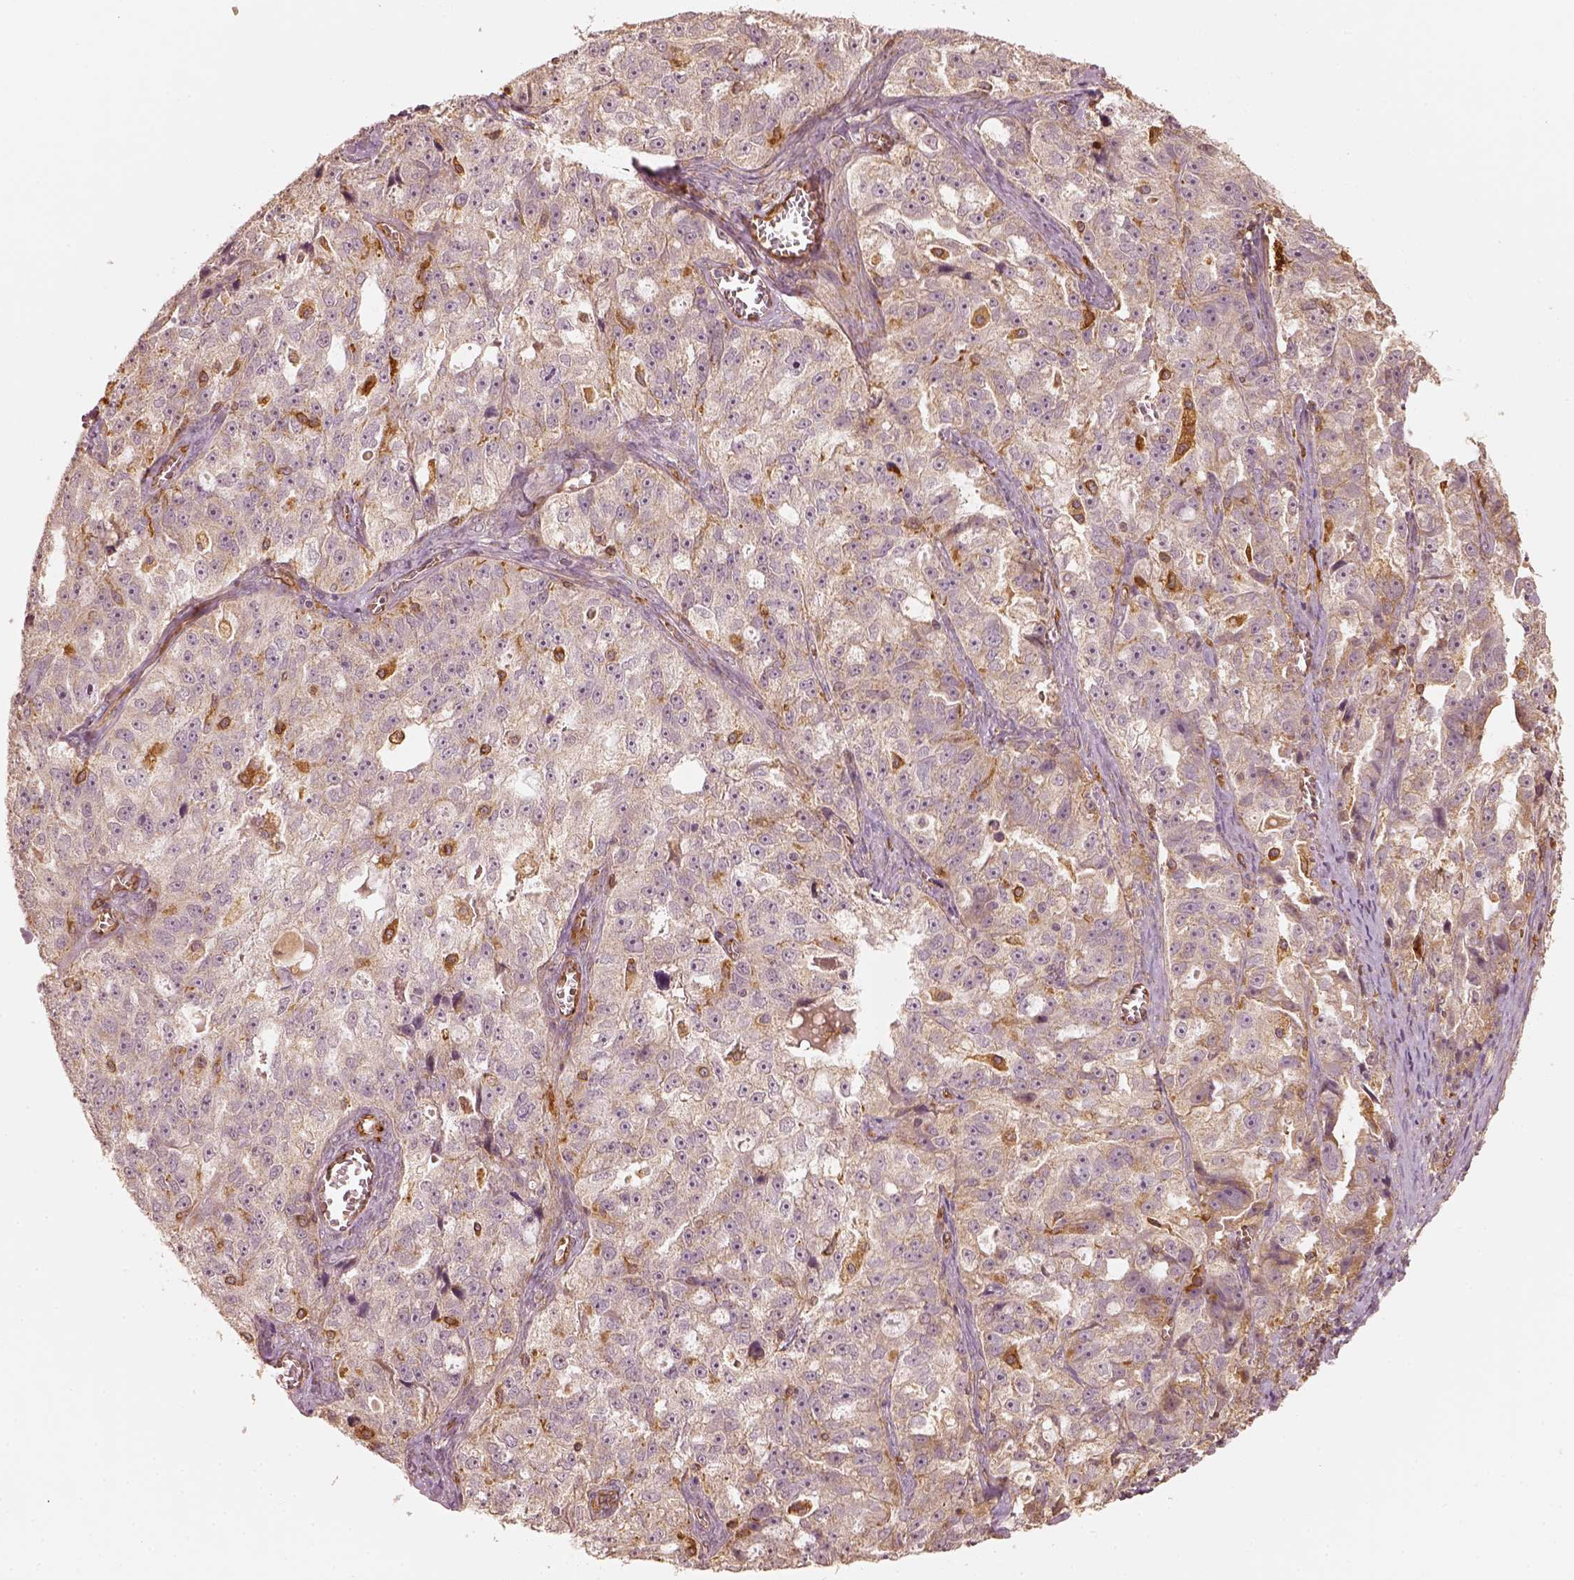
{"staining": {"intensity": "negative", "quantity": "none", "location": "none"}, "tissue": "ovarian cancer", "cell_type": "Tumor cells", "image_type": "cancer", "snomed": [{"axis": "morphology", "description": "Cystadenocarcinoma, serous, NOS"}, {"axis": "topography", "description": "Ovary"}], "caption": "High power microscopy micrograph of an immunohistochemistry micrograph of ovarian cancer (serous cystadenocarcinoma), revealing no significant staining in tumor cells.", "gene": "FSCN1", "patient": {"sex": "female", "age": 51}}